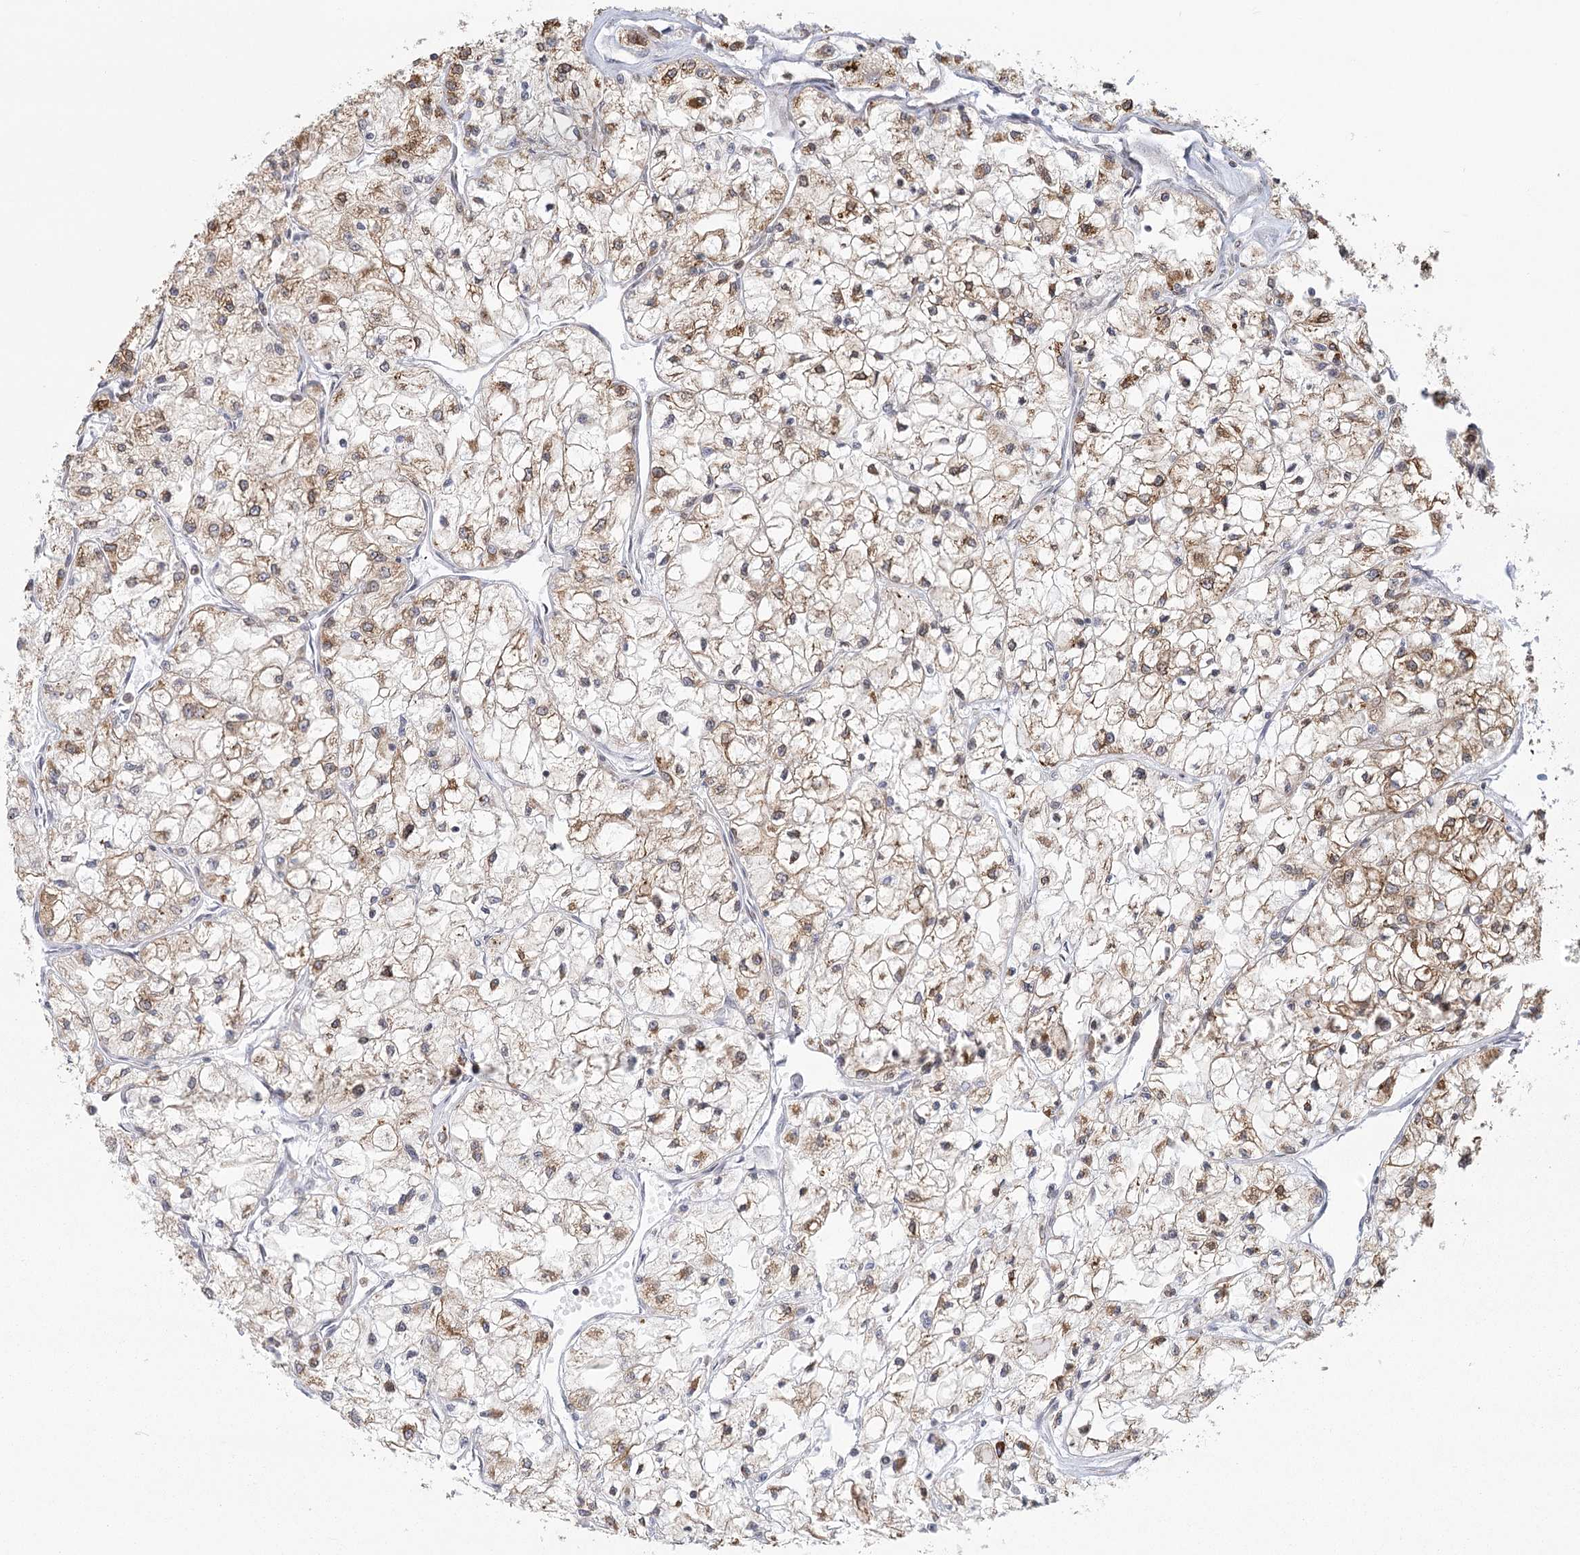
{"staining": {"intensity": "moderate", "quantity": "25%-75%", "location": "cytoplasmic/membranous"}, "tissue": "renal cancer", "cell_type": "Tumor cells", "image_type": "cancer", "snomed": [{"axis": "morphology", "description": "Adenocarcinoma, NOS"}, {"axis": "topography", "description": "Kidney"}], "caption": "This image shows immunohistochemistry staining of renal cancer, with medium moderate cytoplasmic/membranous positivity in approximately 25%-75% of tumor cells.", "gene": "LACTB", "patient": {"sex": "male", "age": 80}}